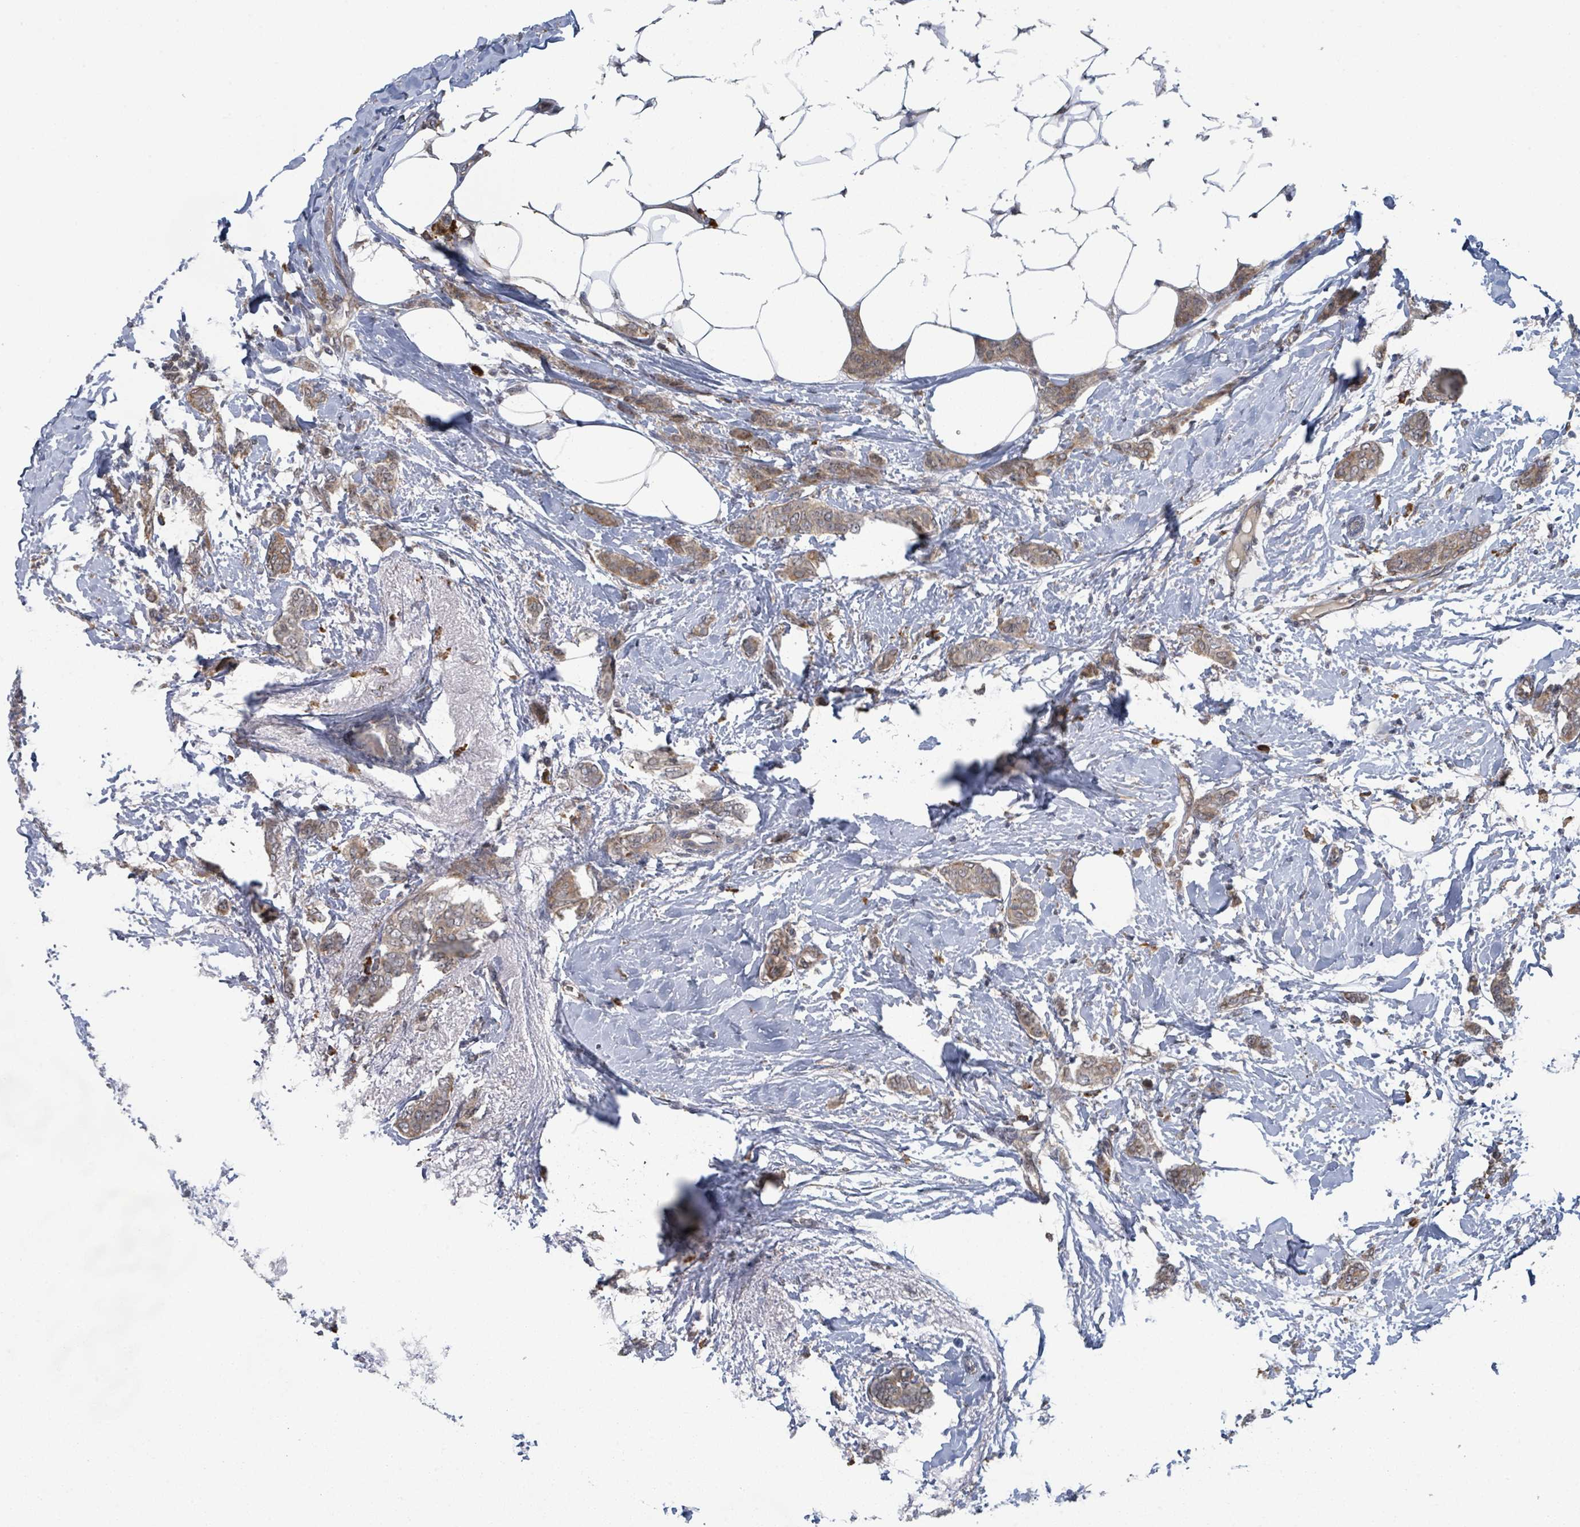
{"staining": {"intensity": "weak", "quantity": ">75%", "location": "cytoplasmic/membranous"}, "tissue": "breast cancer", "cell_type": "Tumor cells", "image_type": "cancer", "snomed": [{"axis": "morphology", "description": "Duct carcinoma"}, {"axis": "topography", "description": "Breast"}], "caption": "Immunohistochemical staining of human breast invasive ductal carcinoma displays low levels of weak cytoplasmic/membranous positivity in approximately >75% of tumor cells.", "gene": "SHROOM2", "patient": {"sex": "female", "age": 72}}